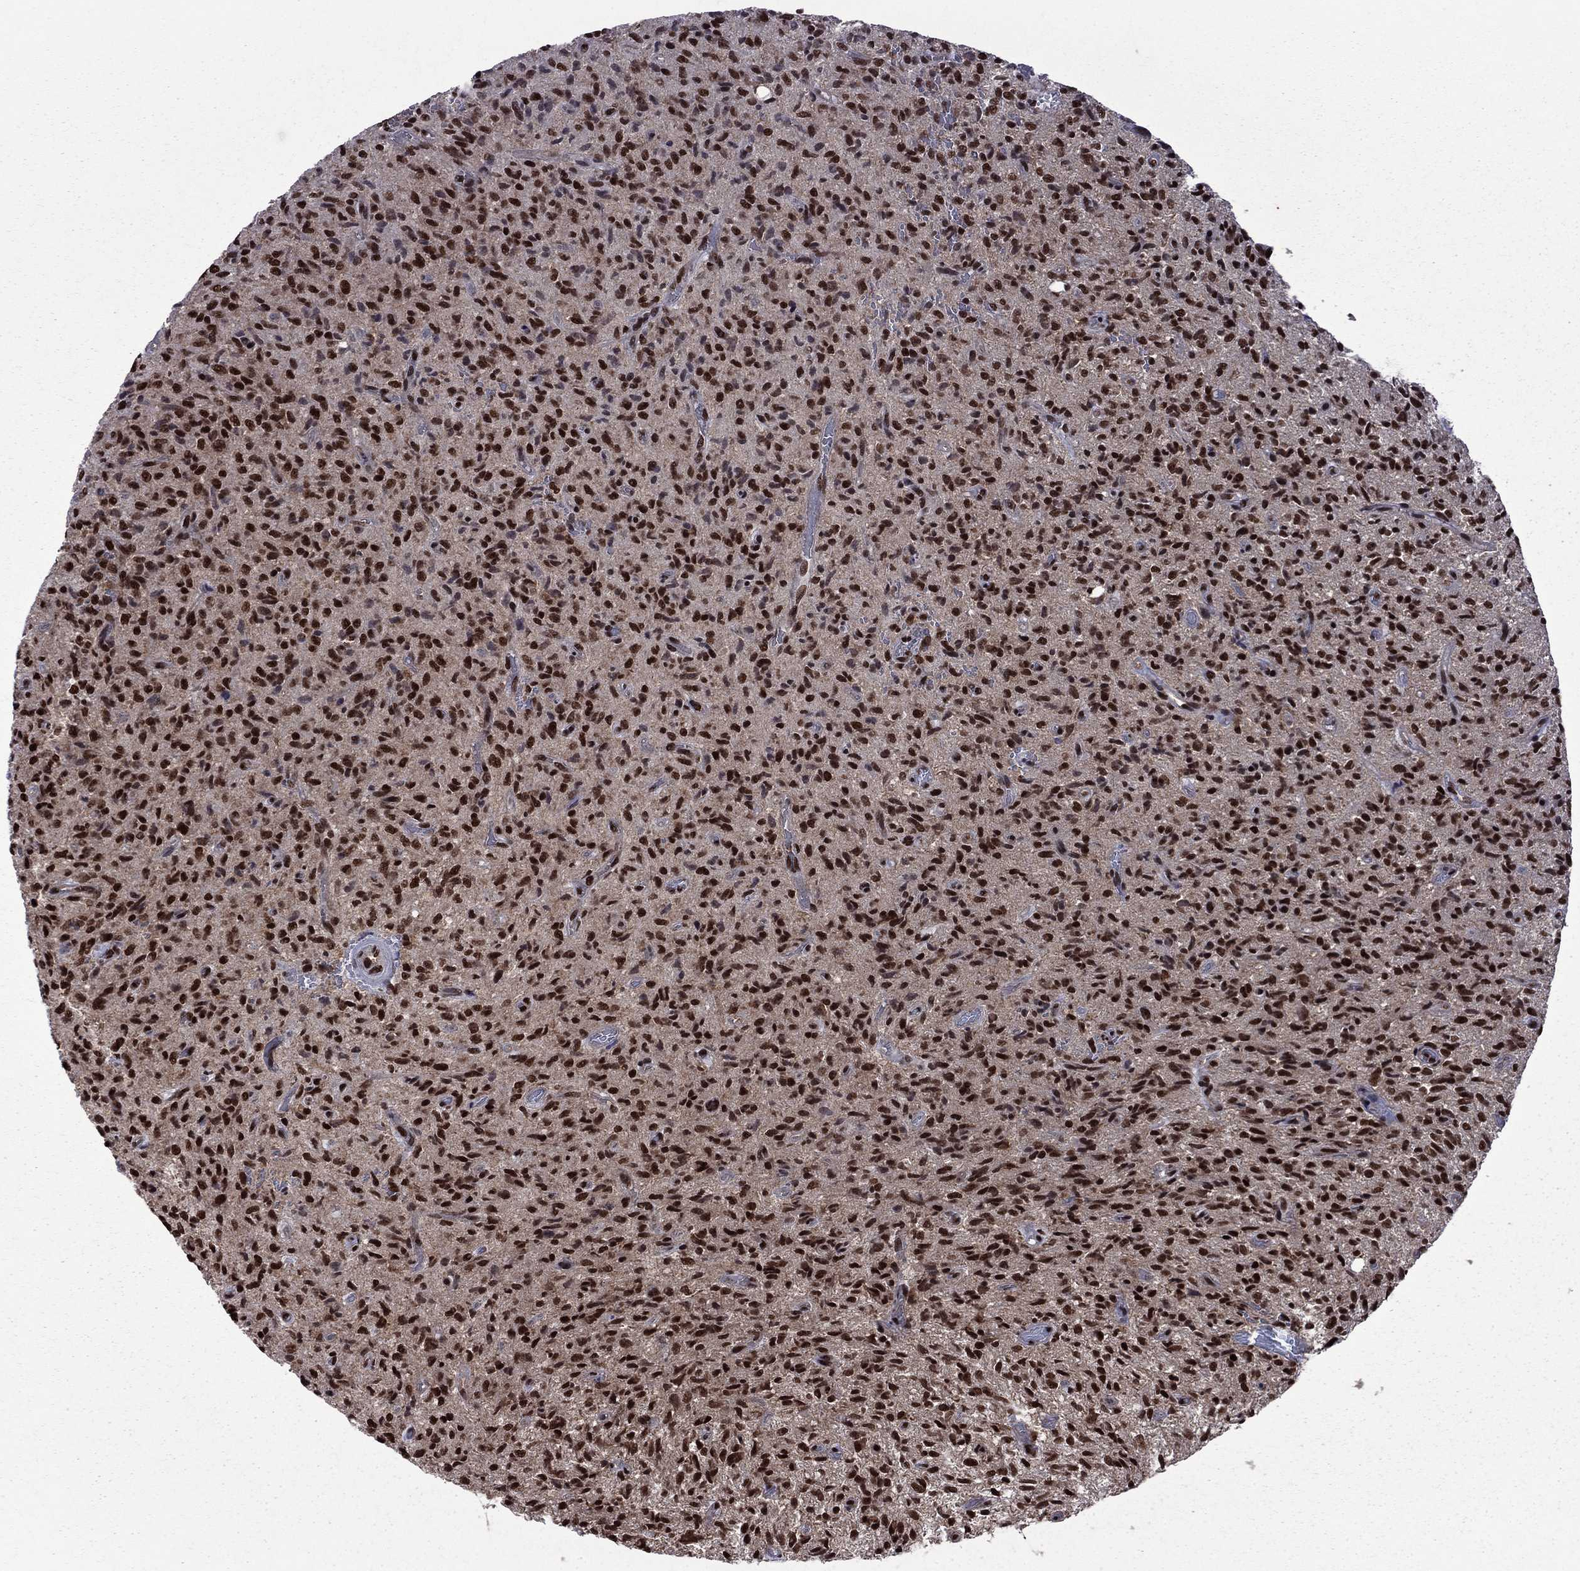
{"staining": {"intensity": "strong", "quantity": ">75%", "location": "nuclear"}, "tissue": "glioma", "cell_type": "Tumor cells", "image_type": "cancer", "snomed": [{"axis": "morphology", "description": "Glioma, malignant, High grade"}, {"axis": "topography", "description": "Brain"}], "caption": "About >75% of tumor cells in human glioma display strong nuclear protein positivity as visualized by brown immunohistochemical staining.", "gene": "MED25", "patient": {"sex": "male", "age": 64}}